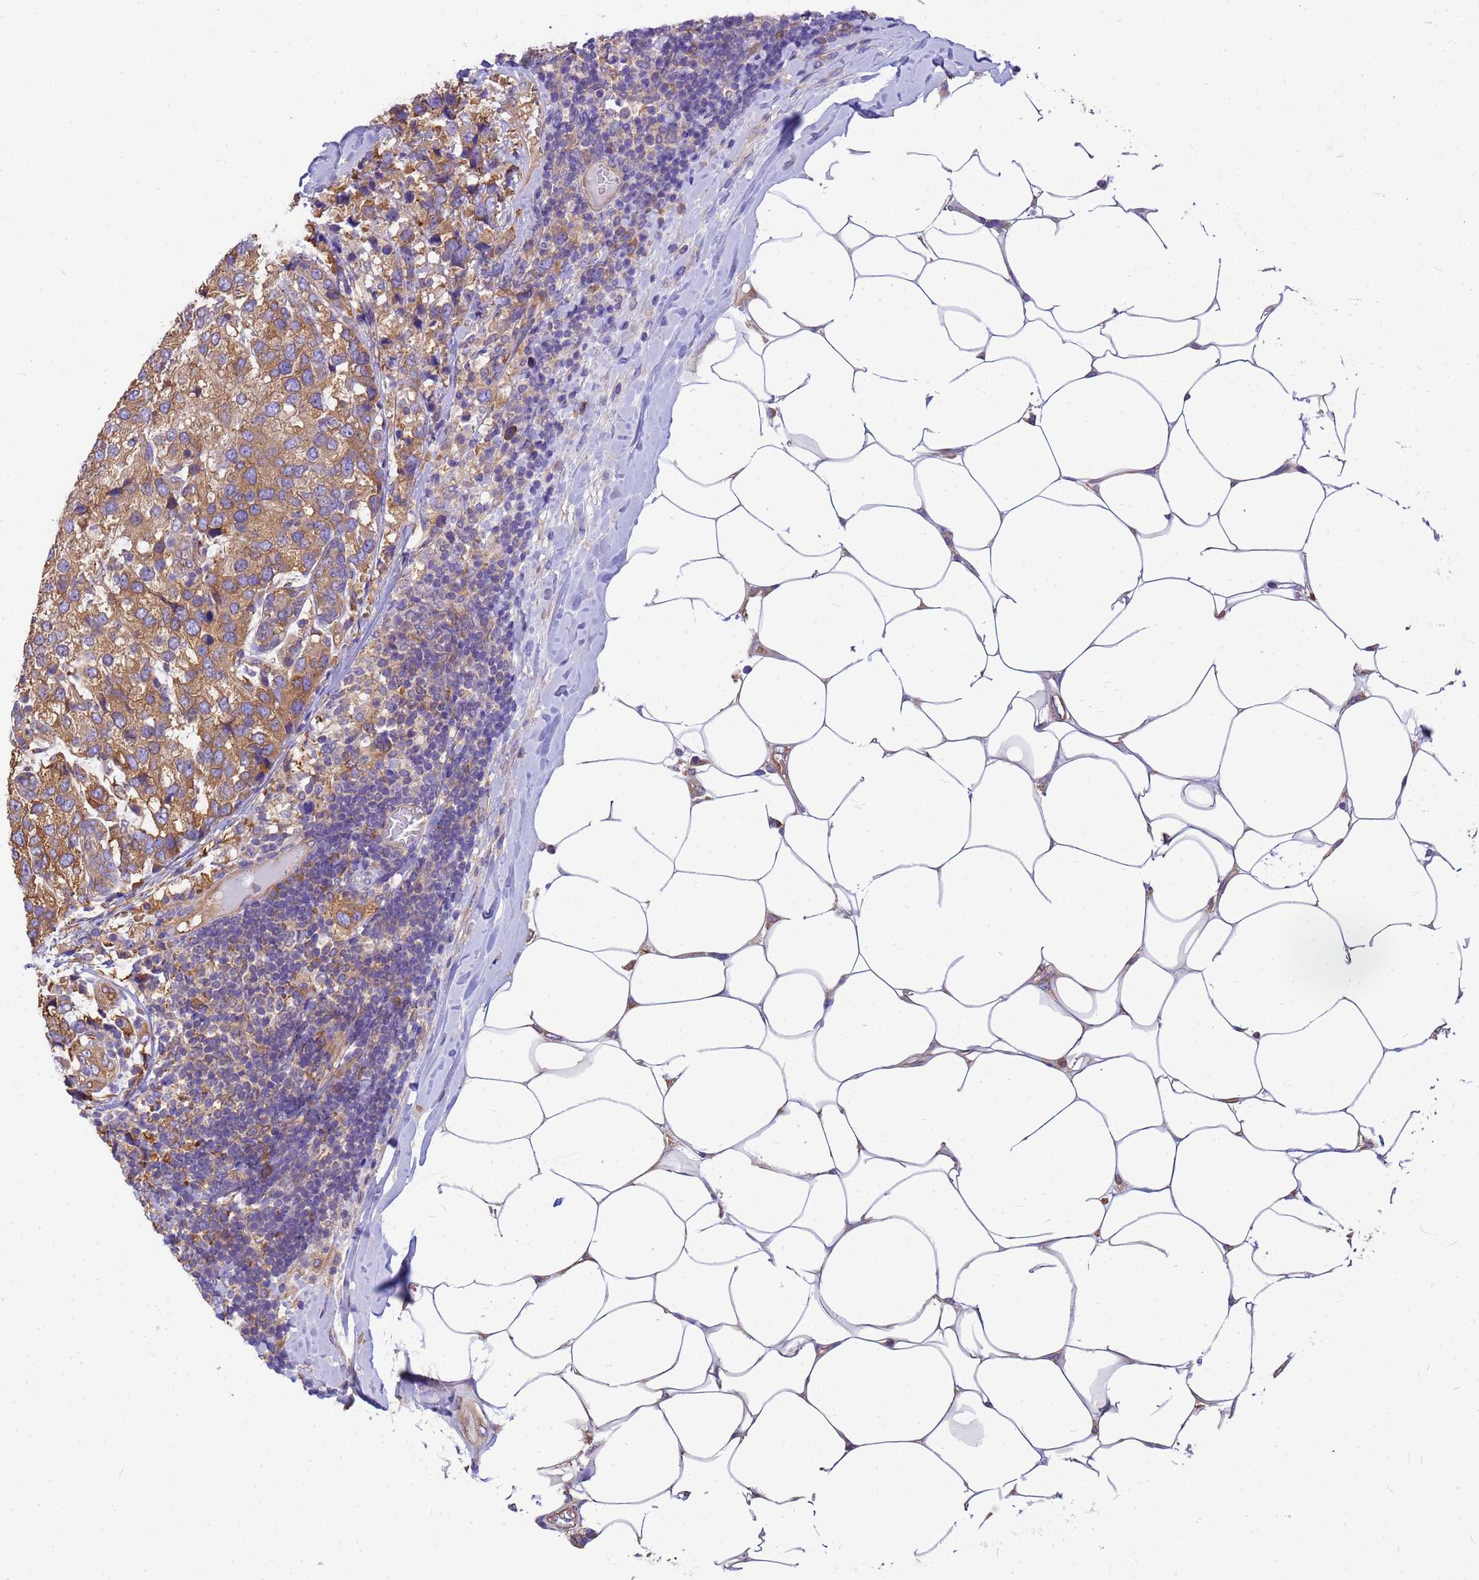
{"staining": {"intensity": "moderate", "quantity": ">75%", "location": "cytoplasmic/membranous"}, "tissue": "breast cancer", "cell_type": "Tumor cells", "image_type": "cancer", "snomed": [{"axis": "morphology", "description": "Lobular carcinoma"}, {"axis": "topography", "description": "Breast"}], "caption": "Immunohistochemistry (DAB) staining of human breast lobular carcinoma demonstrates moderate cytoplasmic/membranous protein expression in about >75% of tumor cells.", "gene": "TUBB1", "patient": {"sex": "female", "age": 59}}